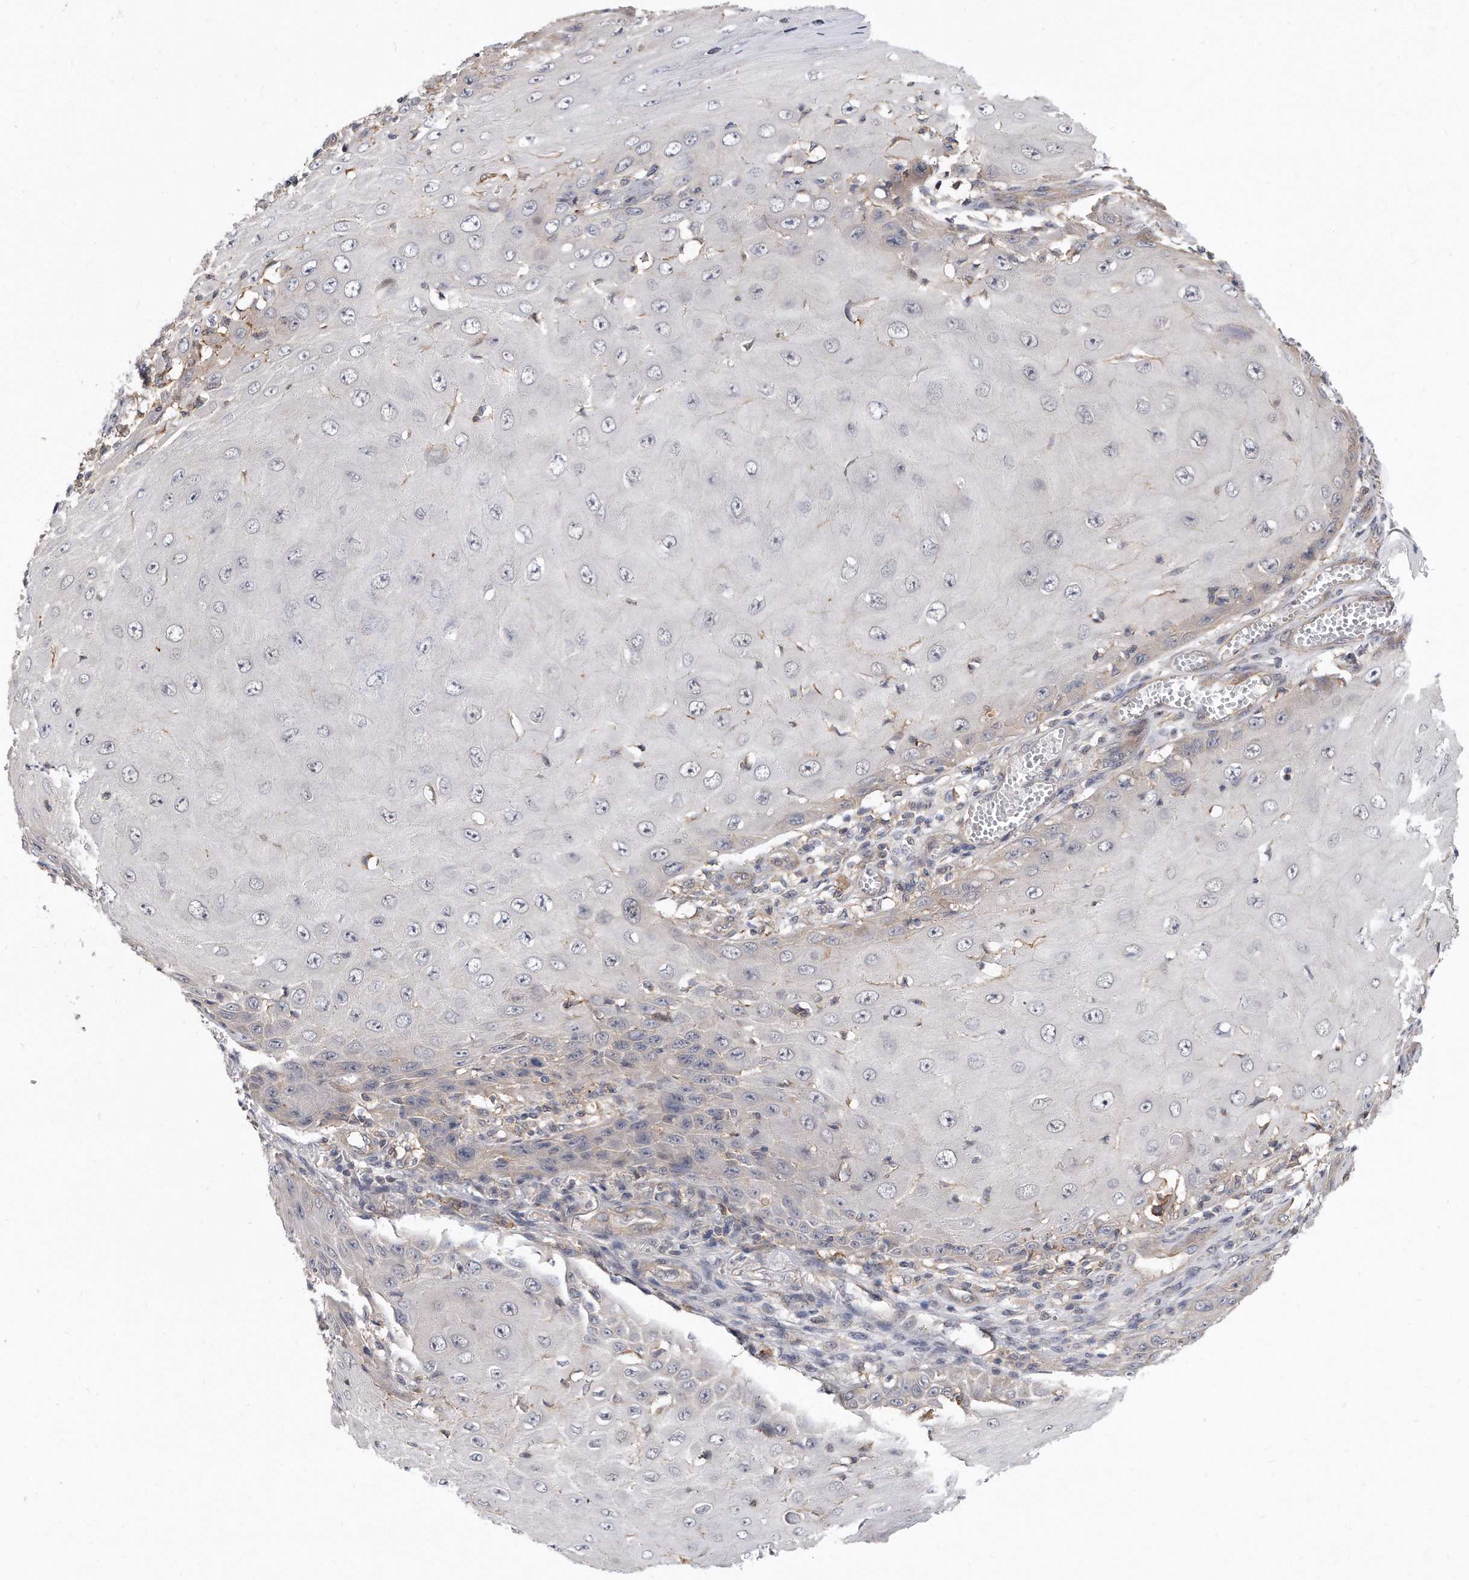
{"staining": {"intensity": "negative", "quantity": "none", "location": "none"}, "tissue": "skin cancer", "cell_type": "Tumor cells", "image_type": "cancer", "snomed": [{"axis": "morphology", "description": "Squamous cell carcinoma, NOS"}, {"axis": "topography", "description": "Skin"}], "caption": "DAB immunohistochemical staining of skin squamous cell carcinoma shows no significant expression in tumor cells.", "gene": "TCP1", "patient": {"sex": "female", "age": 73}}